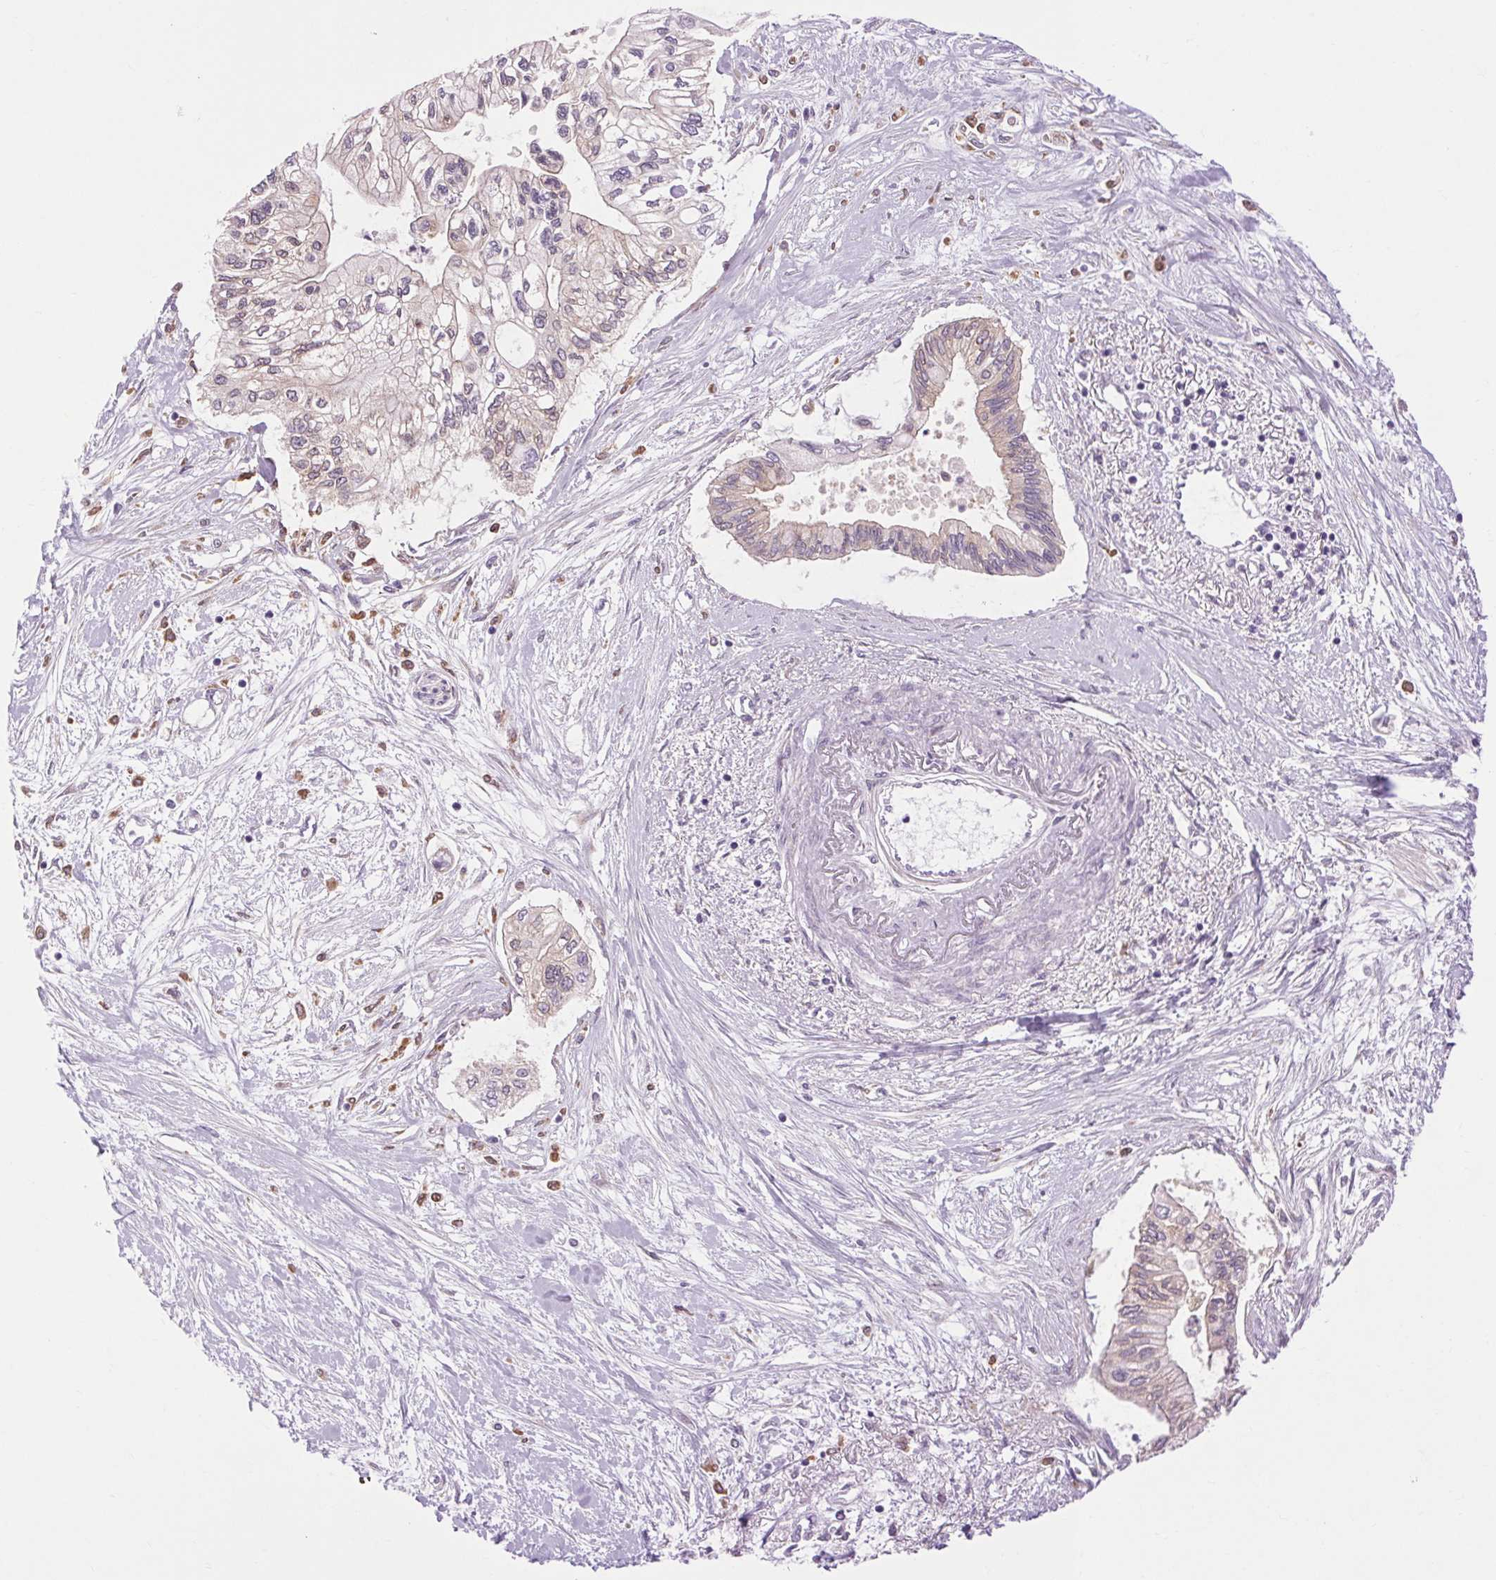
{"staining": {"intensity": "negative", "quantity": "none", "location": "none"}, "tissue": "pancreatic cancer", "cell_type": "Tumor cells", "image_type": "cancer", "snomed": [{"axis": "morphology", "description": "Adenocarcinoma, NOS"}, {"axis": "topography", "description": "Pancreas"}], "caption": "This is an immunohistochemistry histopathology image of pancreatic cancer. There is no staining in tumor cells.", "gene": "SOWAHC", "patient": {"sex": "female", "age": 77}}